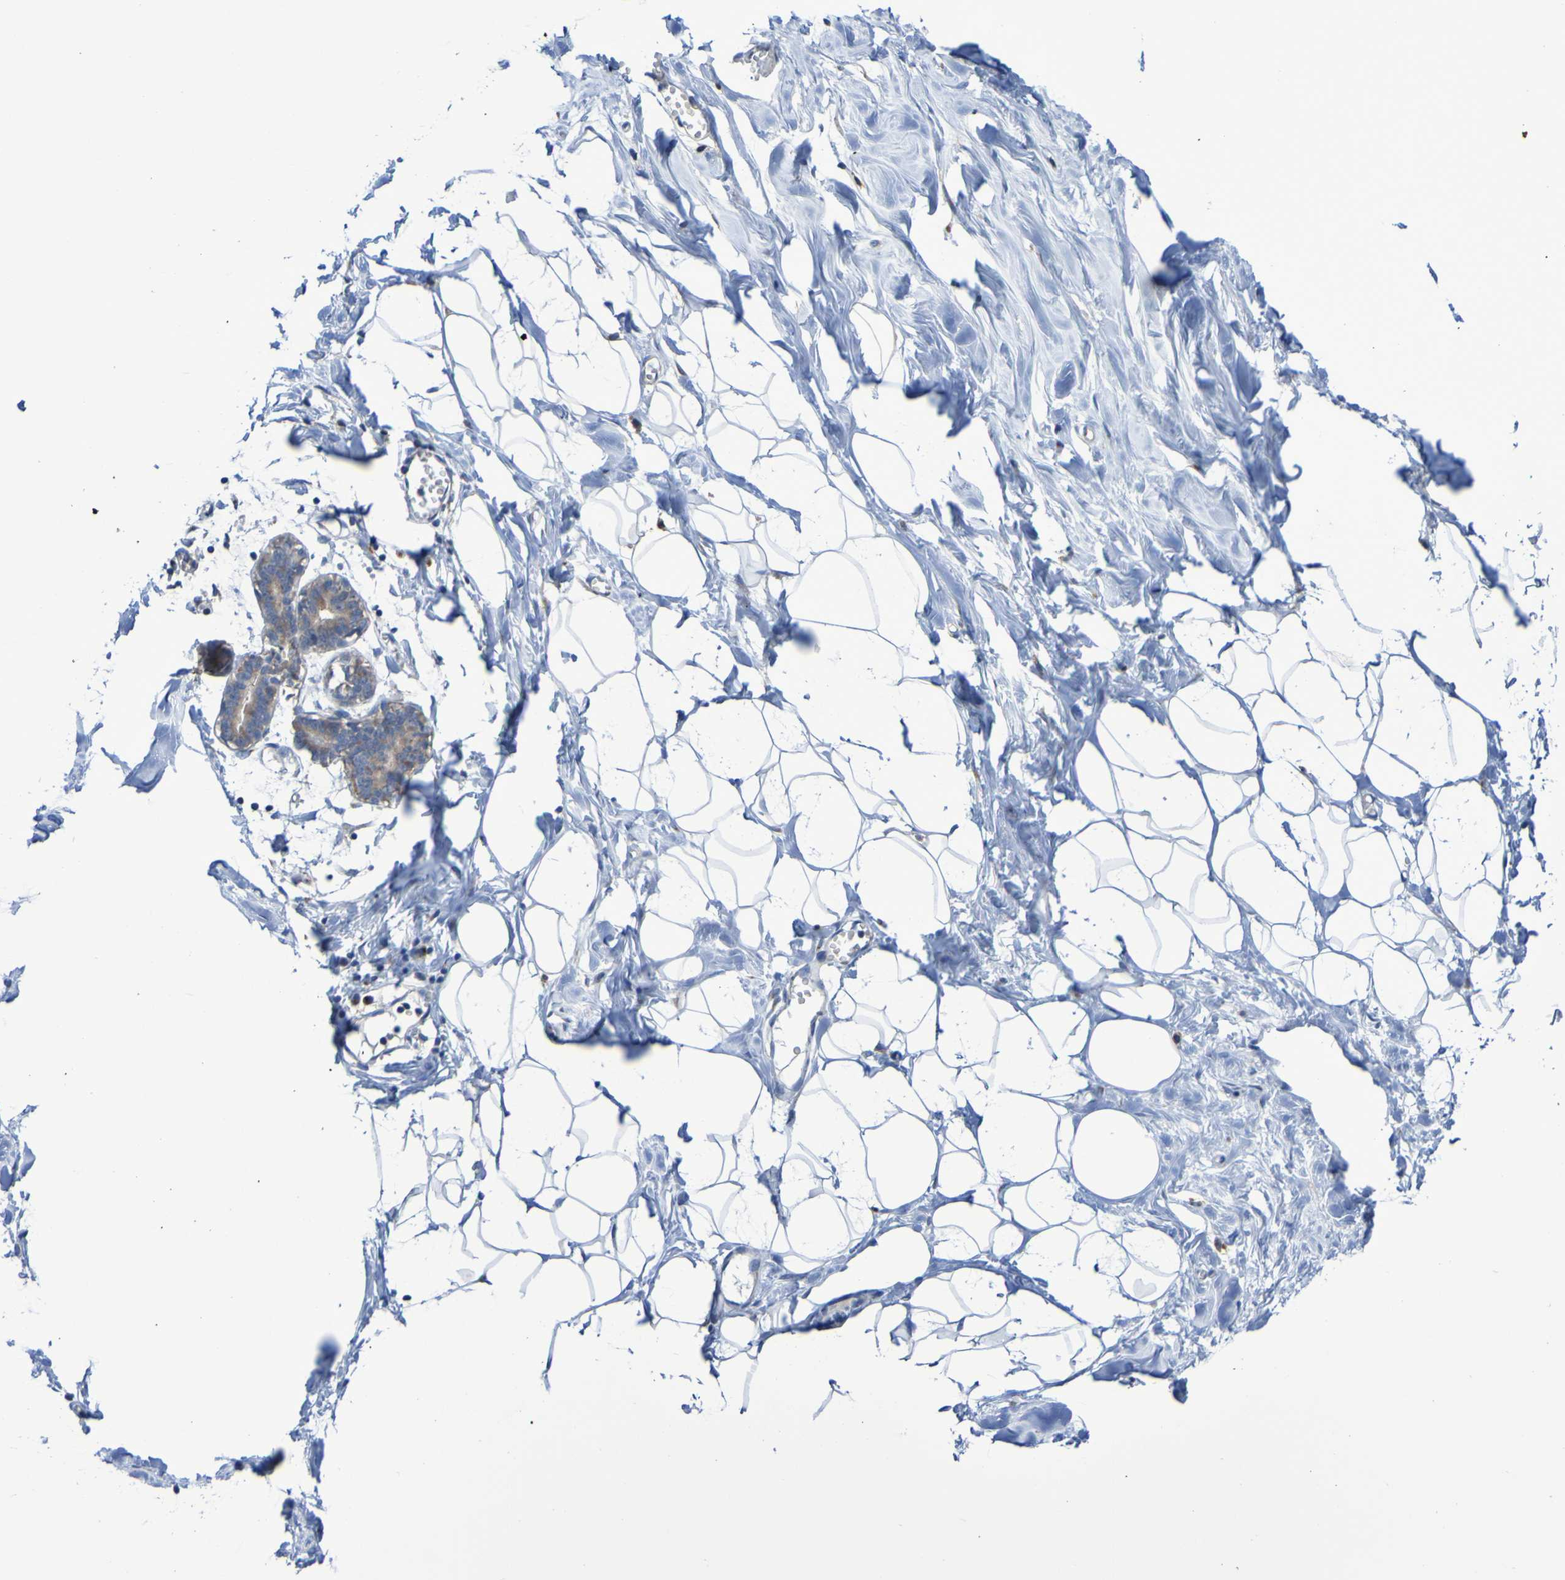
{"staining": {"intensity": "negative", "quantity": "none", "location": "none"}, "tissue": "breast", "cell_type": "Adipocytes", "image_type": "normal", "snomed": [{"axis": "morphology", "description": "Normal tissue, NOS"}, {"axis": "topography", "description": "Breast"}], "caption": "The immunohistochemistry micrograph has no significant positivity in adipocytes of breast.", "gene": "LMBRD2", "patient": {"sex": "female", "age": 27}}